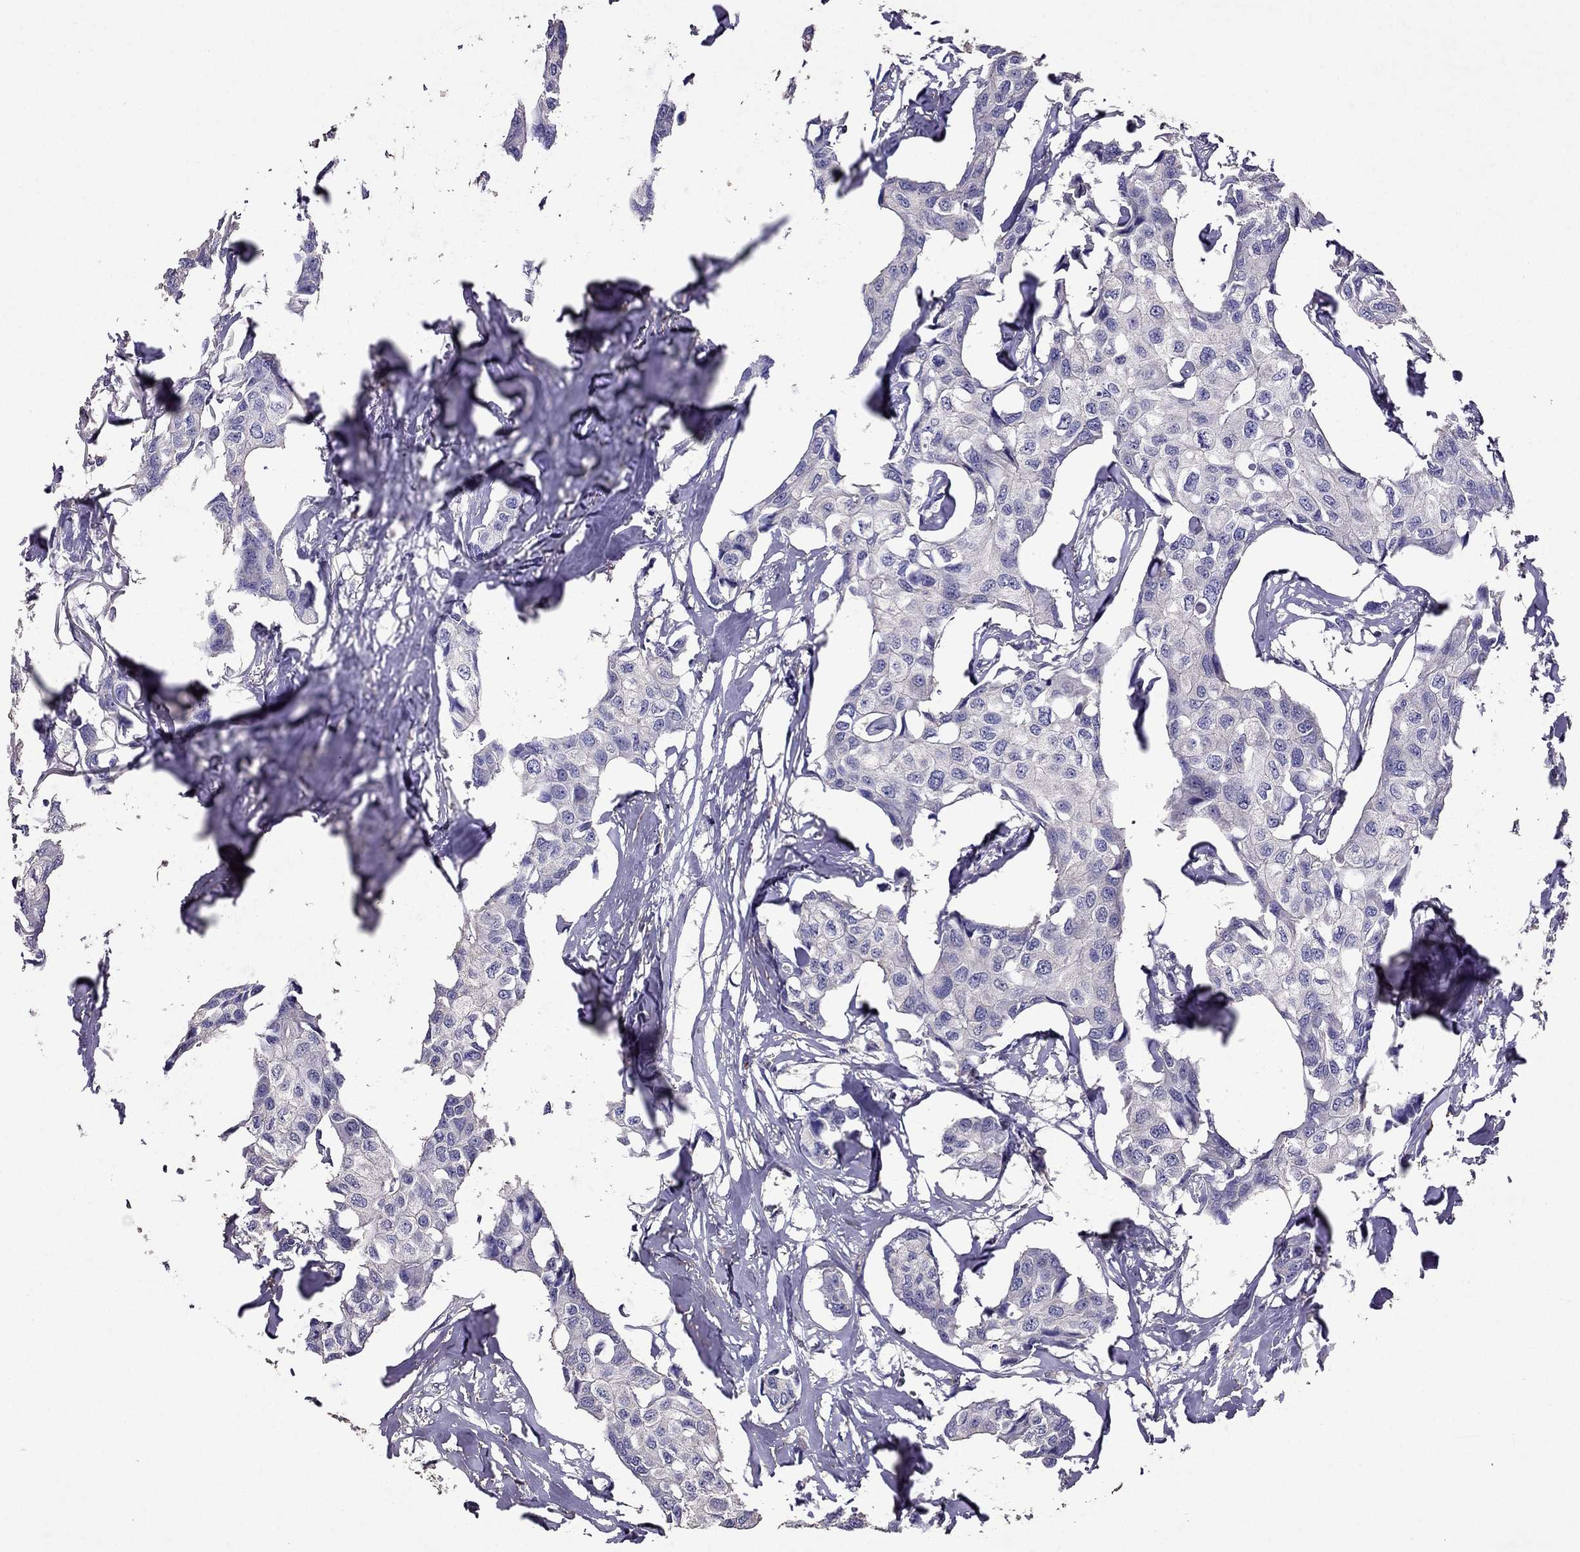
{"staining": {"intensity": "negative", "quantity": "none", "location": "none"}, "tissue": "breast cancer", "cell_type": "Tumor cells", "image_type": "cancer", "snomed": [{"axis": "morphology", "description": "Duct carcinoma"}, {"axis": "topography", "description": "Breast"}], "caption": "Photomicrograph shows no significant protein staining in tumor cells of breast cancer.", "gene": "NKX3-1", "patient": {"sex": "female", "age": 80}}